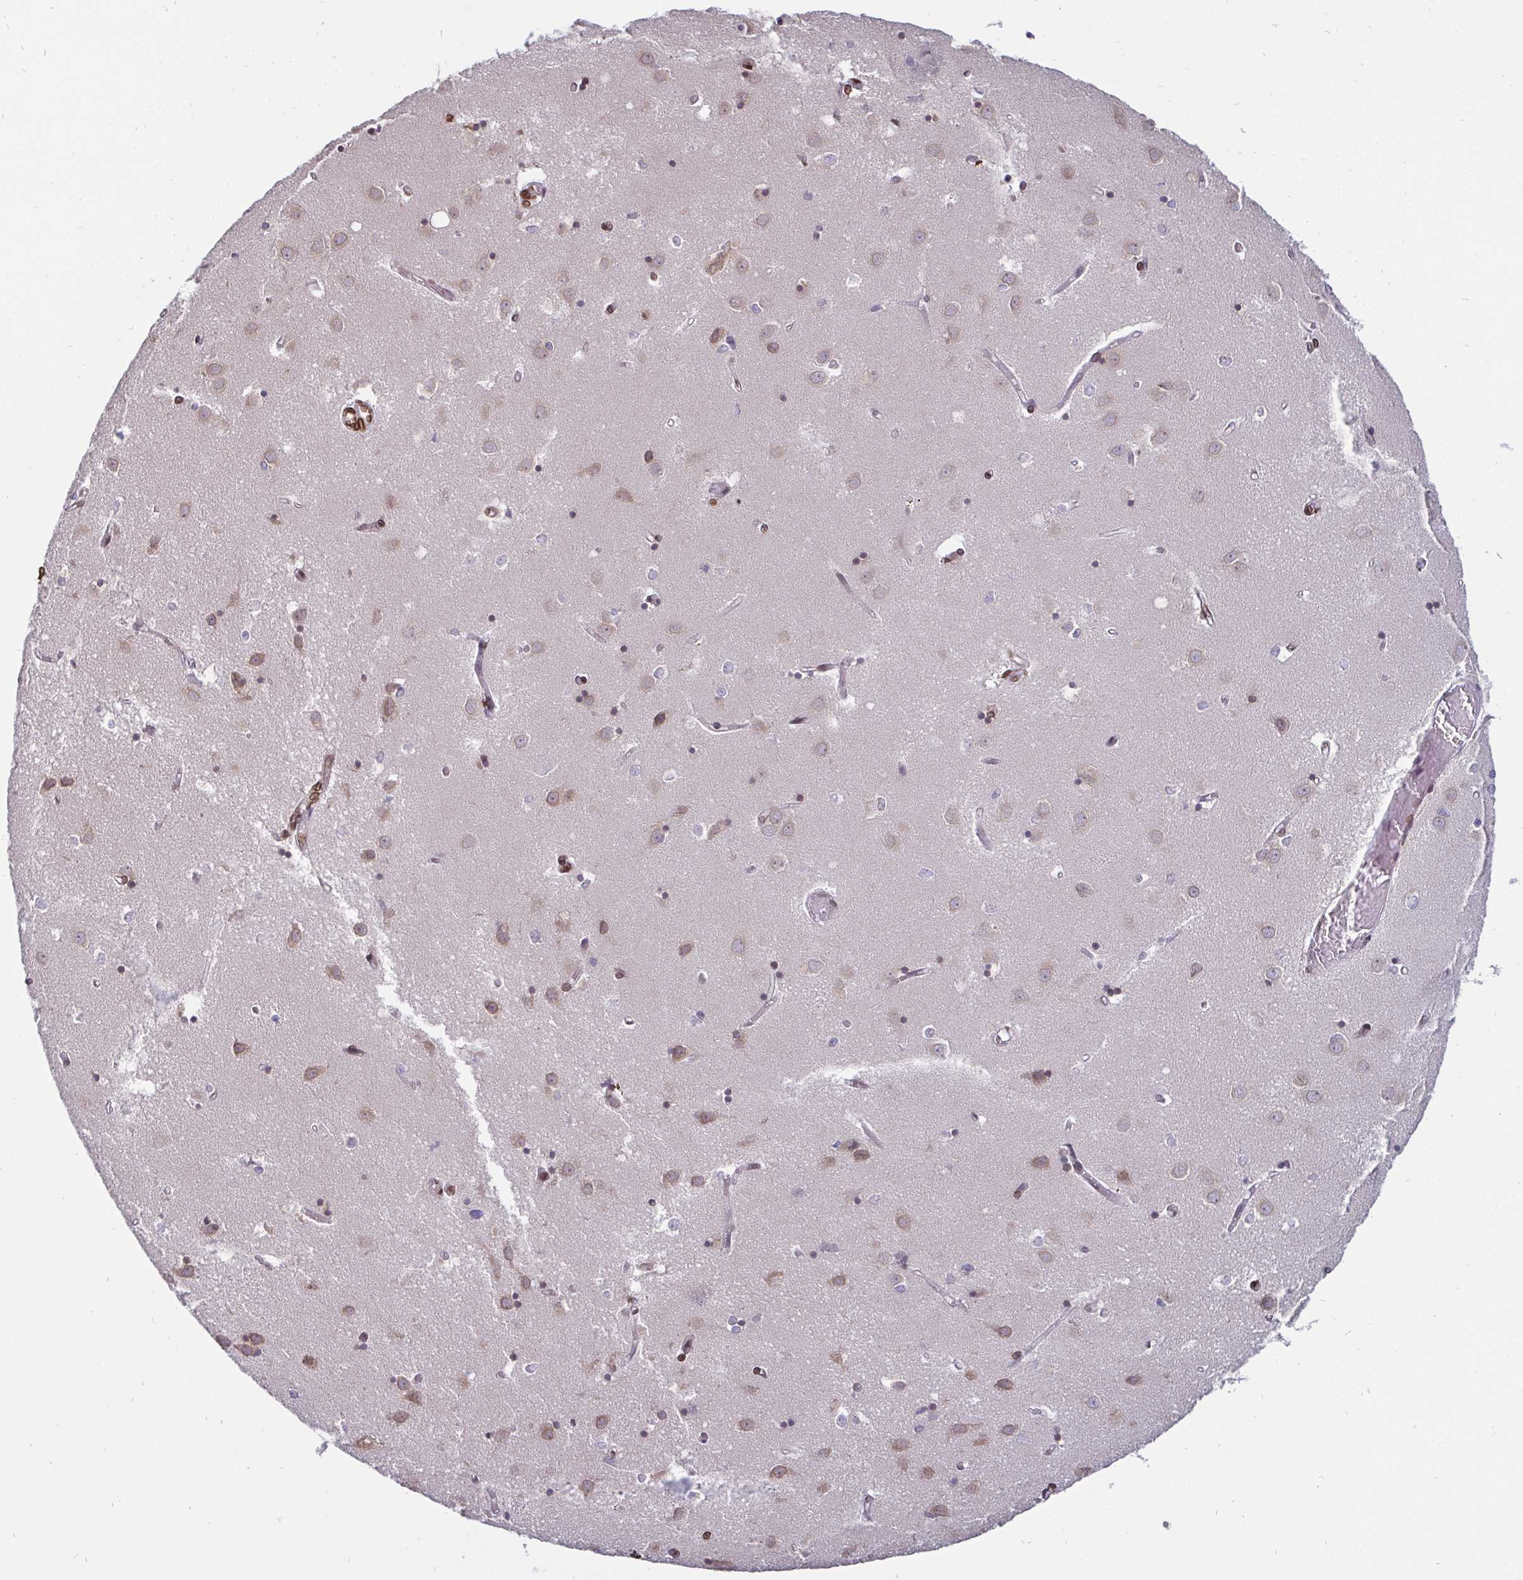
{"staining": {"intensity": "moderate", "quantity": "<25%", "location": "nuclear"}, "tissue": "caudate", "cell_type": "Glial cells", "image_type": "normal", "snomed": [{"axis": "morphology", "description": "Normal tissue, NOS"}, {"axis": "topography", "description": "Lateral ventricle wall"}], "caption": "The immunohistochemical stain shows moderate nuclear staining in glial cells of benign caudate. (DAB (3,3'-diaminobenzidine) = brown stain, brightfield microscopy at high magnification).", "gene": "EMD", "patient": {"sex": "male", "age": 54}}